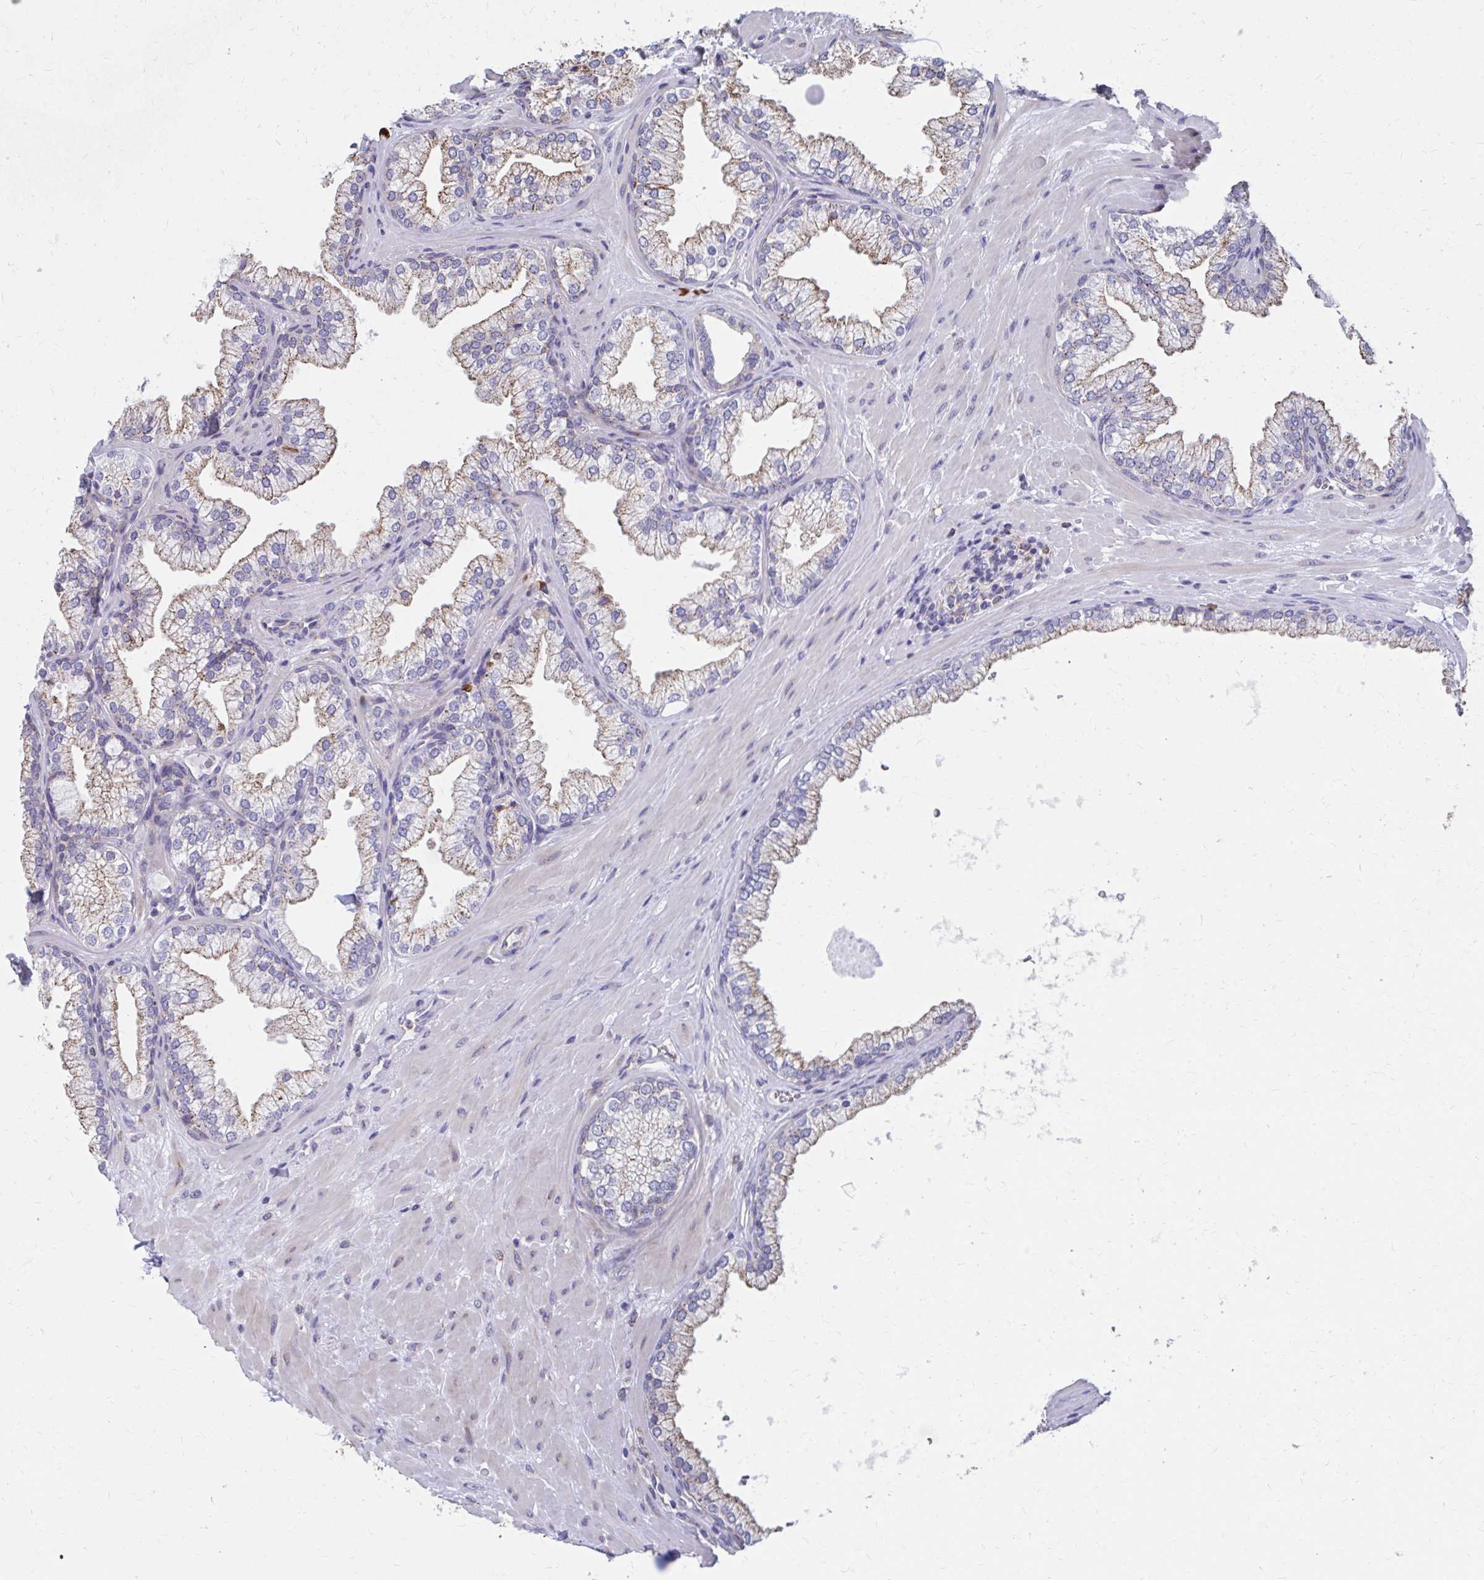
{"staining": {"intensity": "moderate", "quantity": "25%-75%", "location": "cytoplasmic/membranous"}, "tissue": "prostate", "cell_type": "Glandular cells", "image_type": "normal", "snomed": [{"axis": "morphology", "description": "Normal tissue, NOS"}, {"axis": "topography", "description": "Prostate"}, {"axis": "topography", "description": "Peripheral nerve tissue"}], "caption": "An image of prostate stained for a protein demonstrates moderate cytoplasmic/membranous brown staining in glandular cells.", "gene": "FKBP2", "patient": {"sex": "male", "age": 61}}